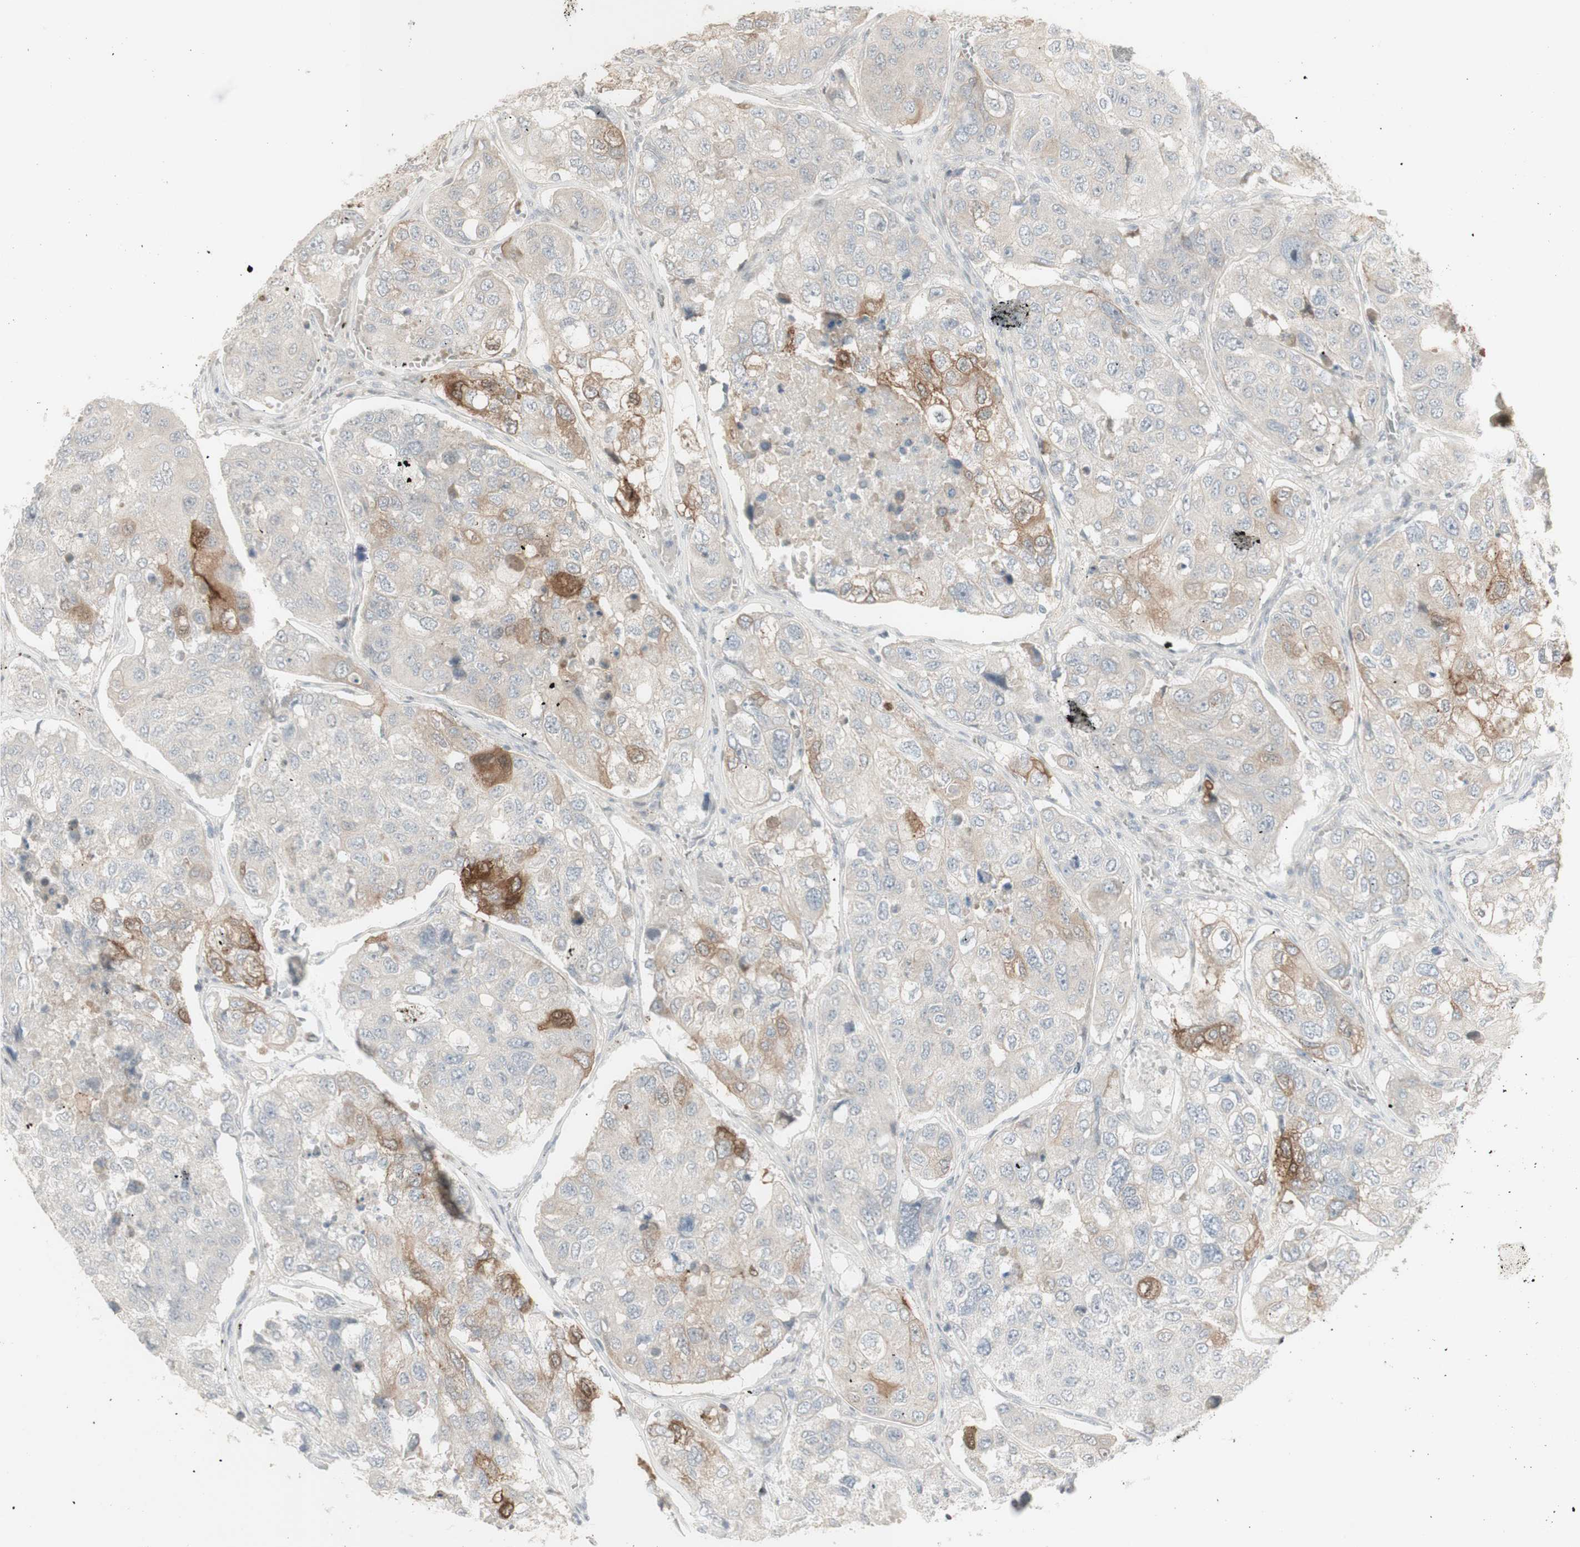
{"staining": {"intensity": "moderate", "quantity": "<25%", "location": "cytoplasmic/membranous"}, "tissue": "urothelial cancer", "cell_type": "Tumor cells", "image_type": "cancer", "snomed": [{"axis": "morphology", "description": "Urothelial carcinoma, High grade"}, {"axis": "topography", "description": "Lymph node"}, {"axis": "topography", "description": "Urinary bladder"}], "caption": "Protein staining reveals moderate cytoplasmic/membranous positivity in approximately <25% of tumor cells in high-grade urothelial carcinoma. The protein of interest is shown in brown color, while the nuclei are stained blue.", "gene": "C1orf116", "patient": {"sex": "male", "age": 51}}